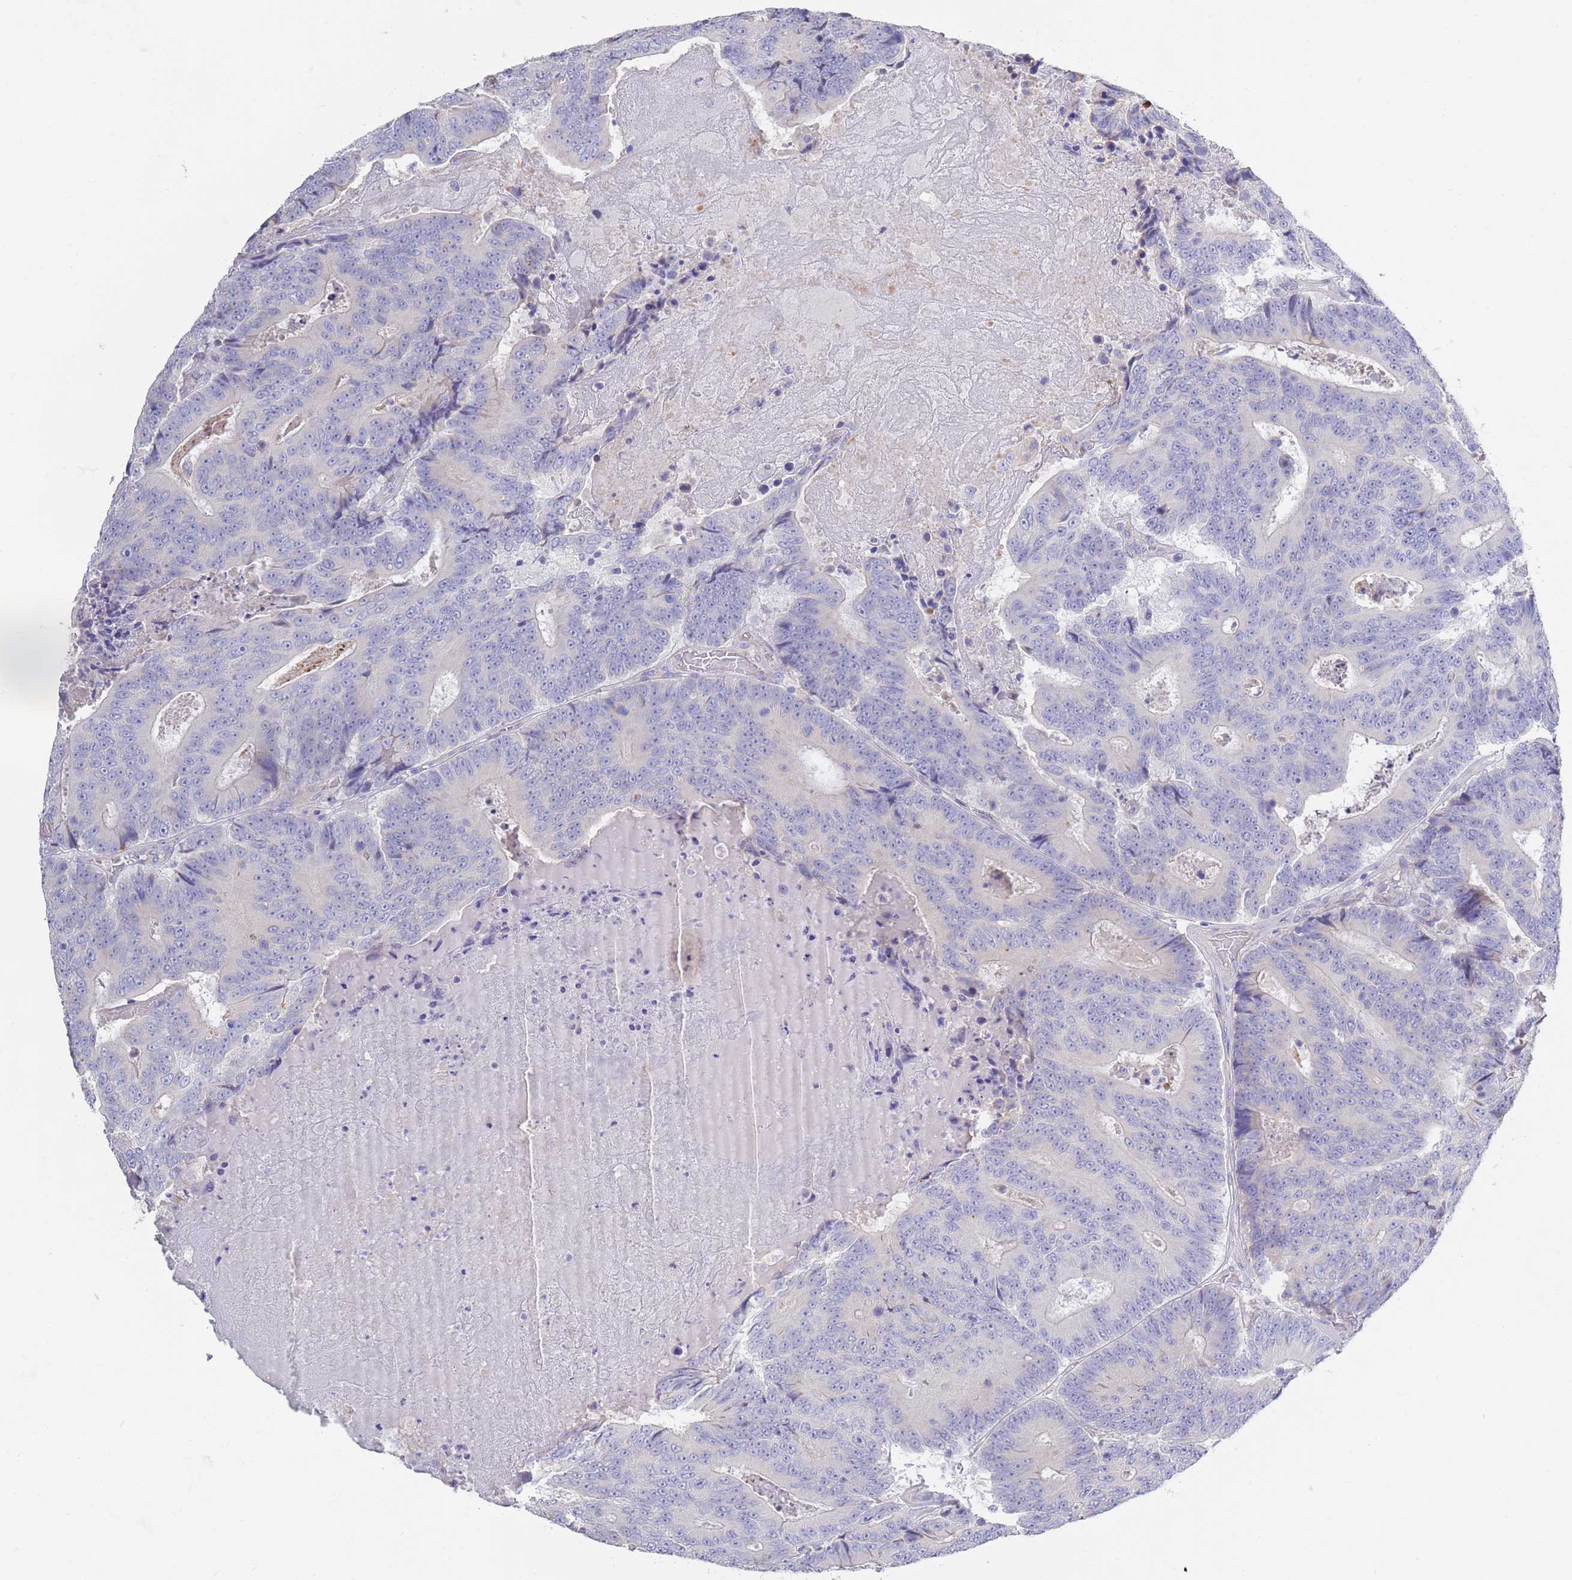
{"staining": {"intensity": "negative", "quantity": "none", "location": "none"}, "tissue": "colorectal cancer", "cell_type": "Tumor cells", "image_type": "cancer", "snomed": [{"axis": "morphology", "description": "Adenocarcinoma, NOS"}, {"axis": "topography", "description": "Colon"}], "caption": "Colorectal adenocarcinoma was stained to show a protein in brown. There is no significant staining in tumor cells. (Brightfield microscopy of DAB IHC at high magnification).", "gene": "CCDC149", "patient": {"sex": "male", "age": 83}}